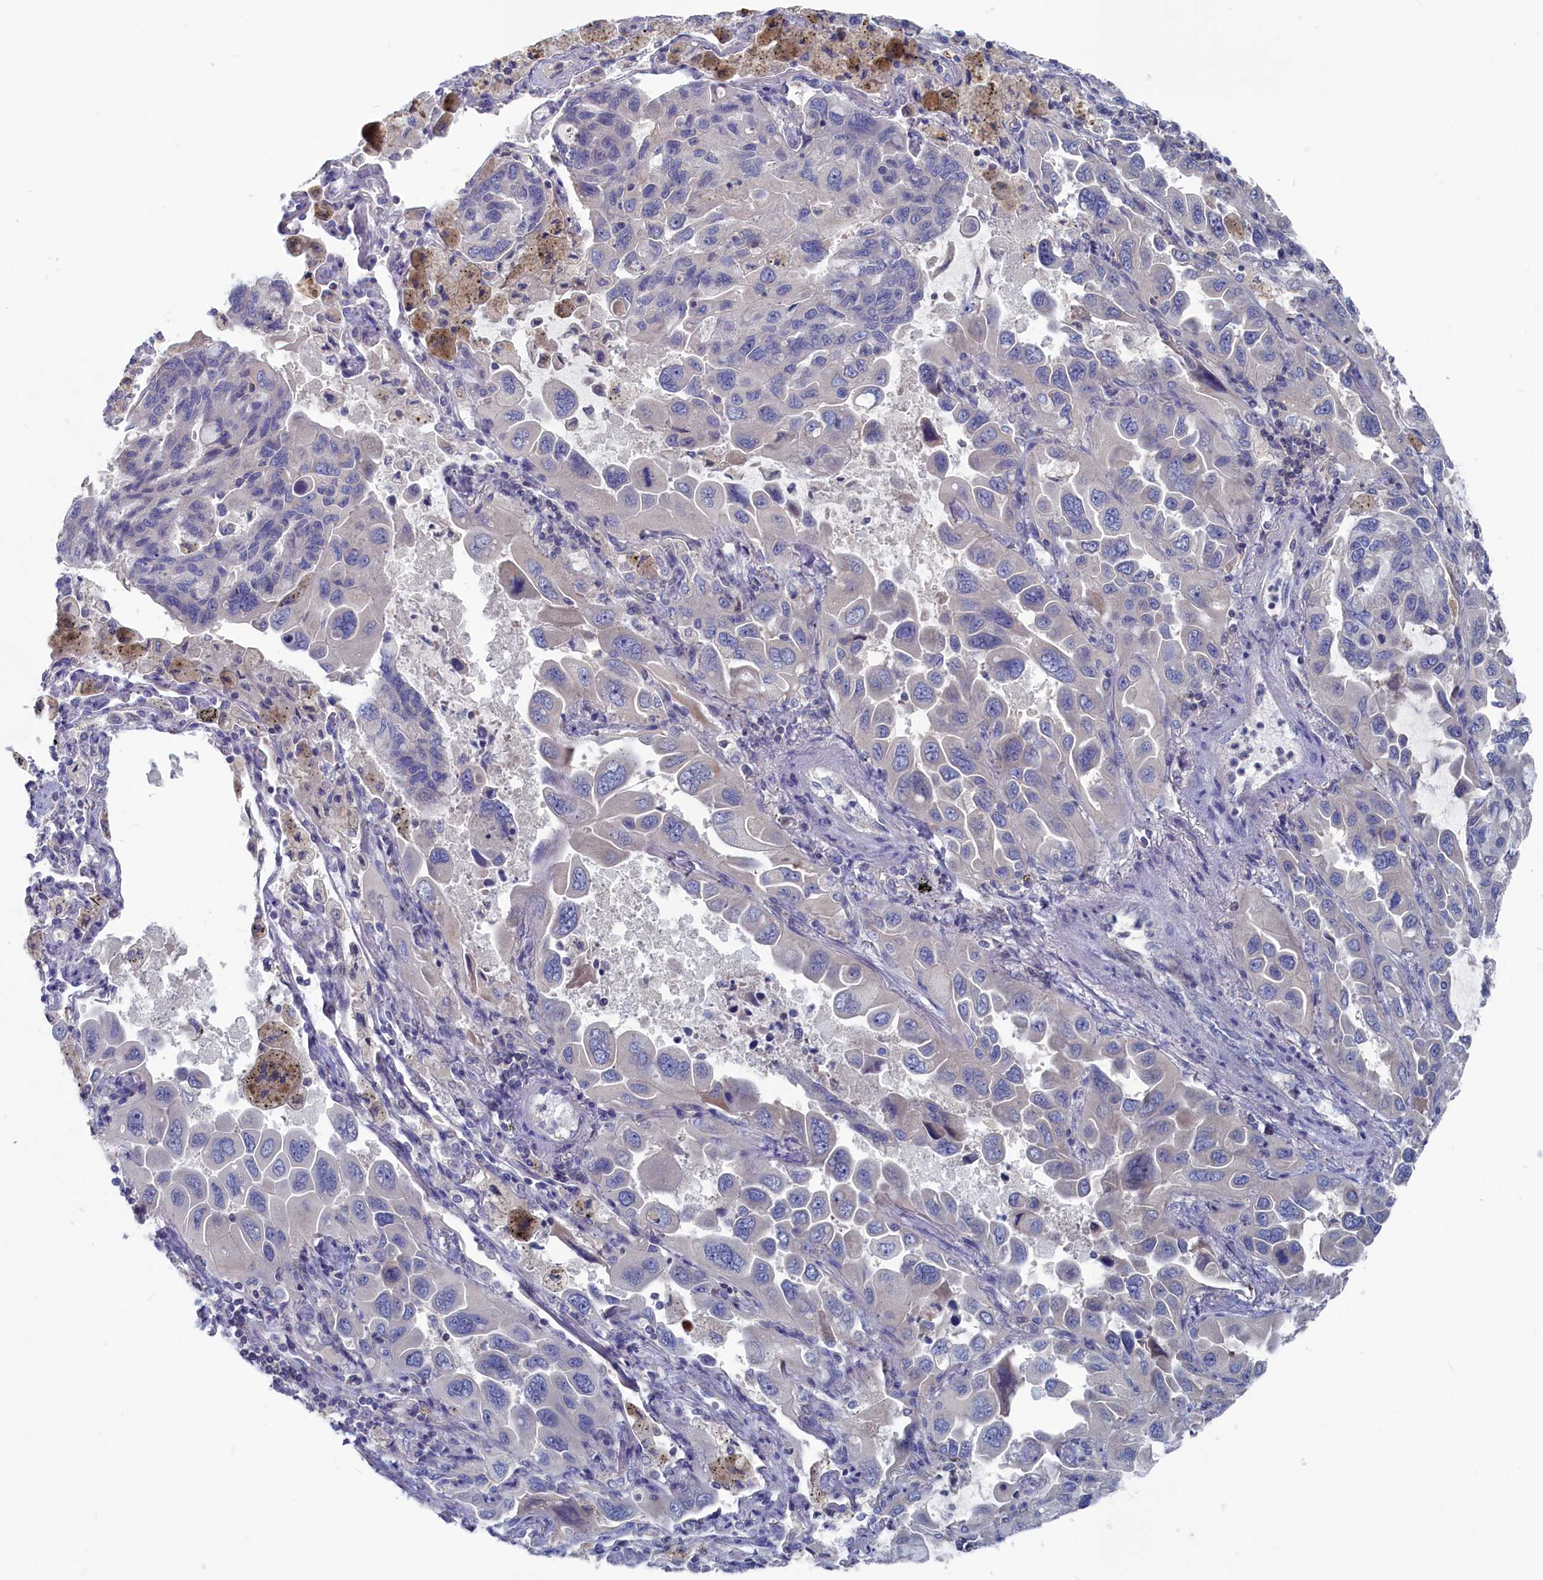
{"staining": {"intensity": "negative", "quantity": "none", "location": "none"}, "tissue": "lung cancer", "cell_type": "Tumor cells", "image_type": "cancer", "snomed": [{"axis": "morphology", "description": "Adenocarcinoma, NOS"}, {"axis": "topography", "description": "Lung"}], "caption": "Micrograph shows no significant protein expression in tumor cells of adenocarcinoma (lung).", "gene": "CEND1", "patient": {"sex": "male", "age": 64}}